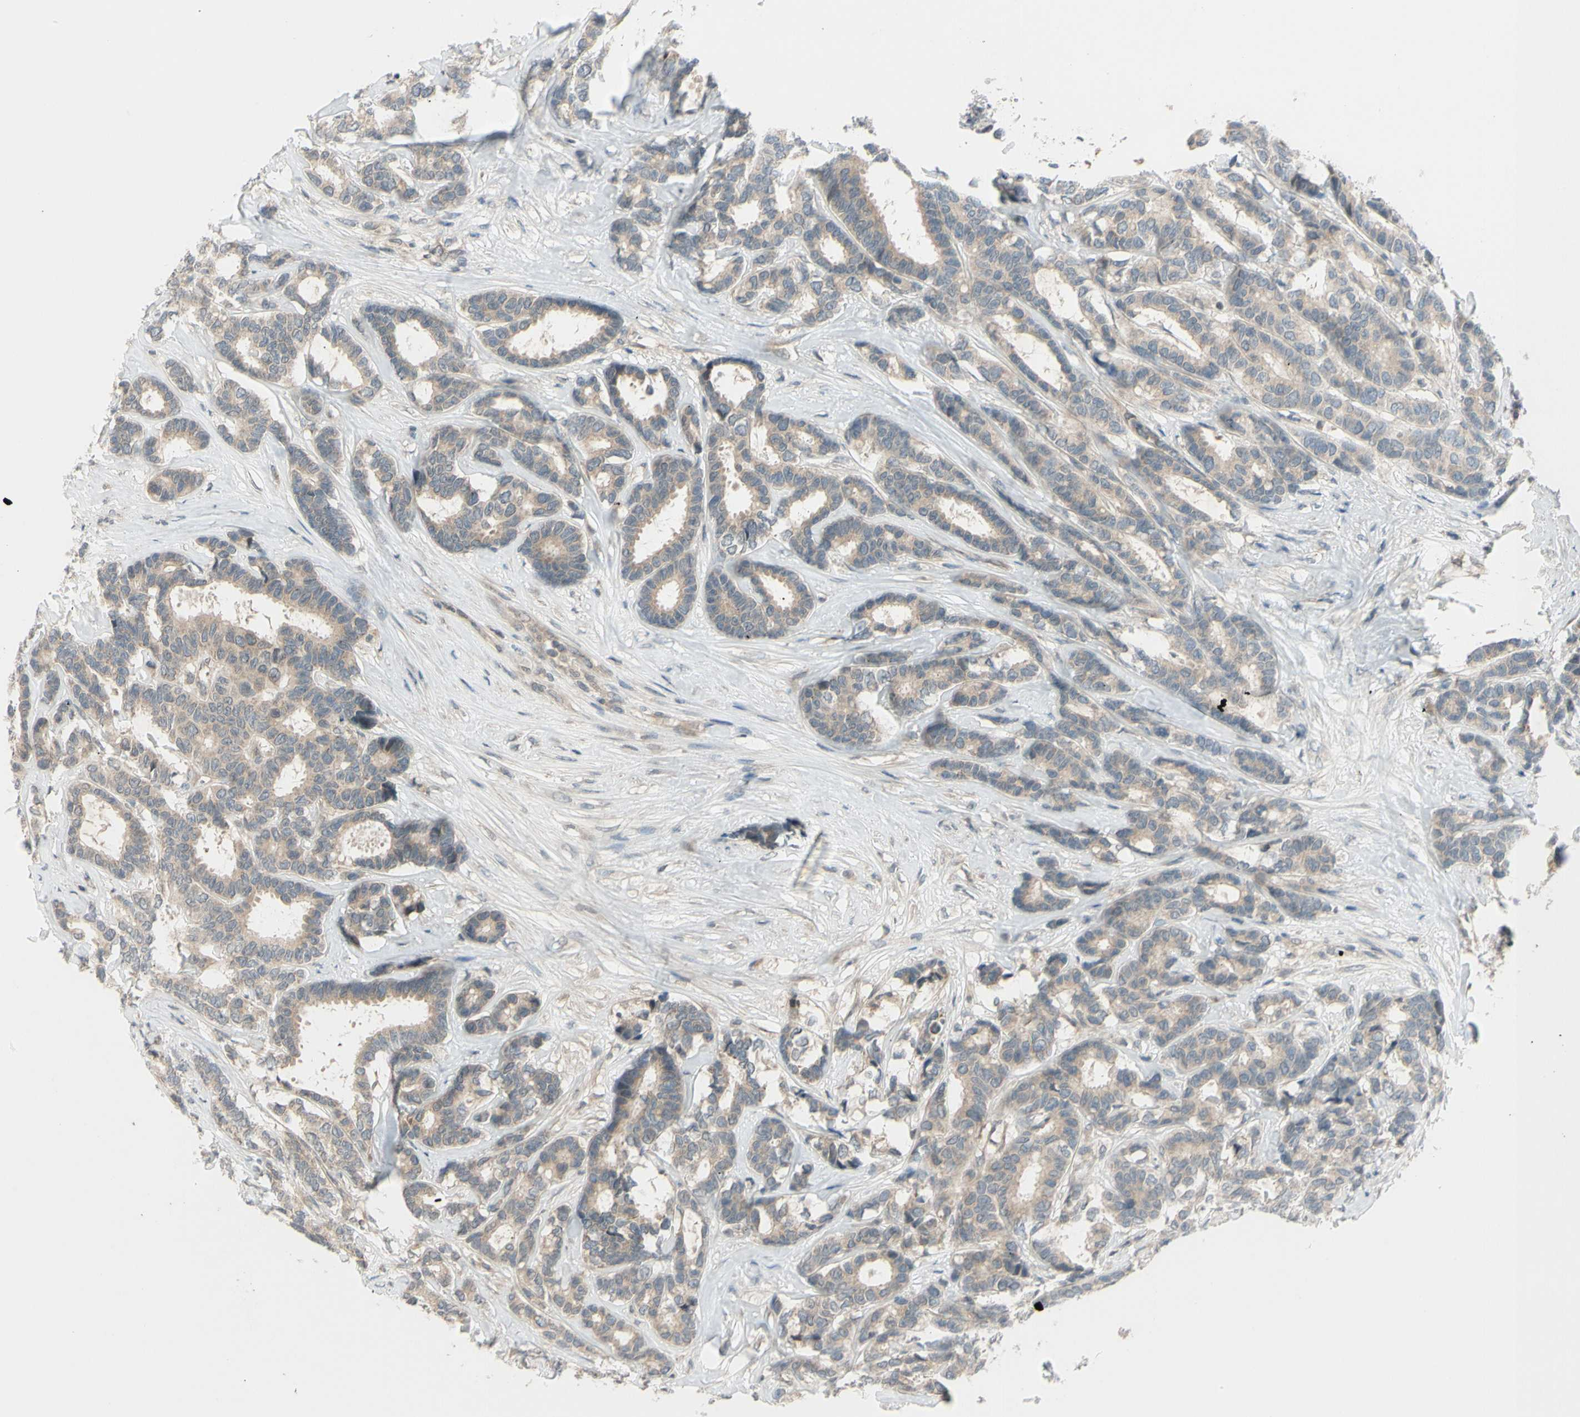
{"staining": {"intensity": "weak", "quantity": ">75%", "location": "cytoplasmic/membranous"}, "tissue": "breast cancer", "cell_type": "Tumor cells", "image_type": "cancer", "snomed": [{"axis": "morphology", "description": "Duct carcinoma"}, {"axis": "topography", "description": "Breast"}], "caption": "A micrograph of infiltrating ductal carcinoma (breast) stained for a protein displays weak cytoplasmic/membranous brown staining in tumor cells.", "gene": "FGF10", "patient": {"sex": "female", "age": 87}}